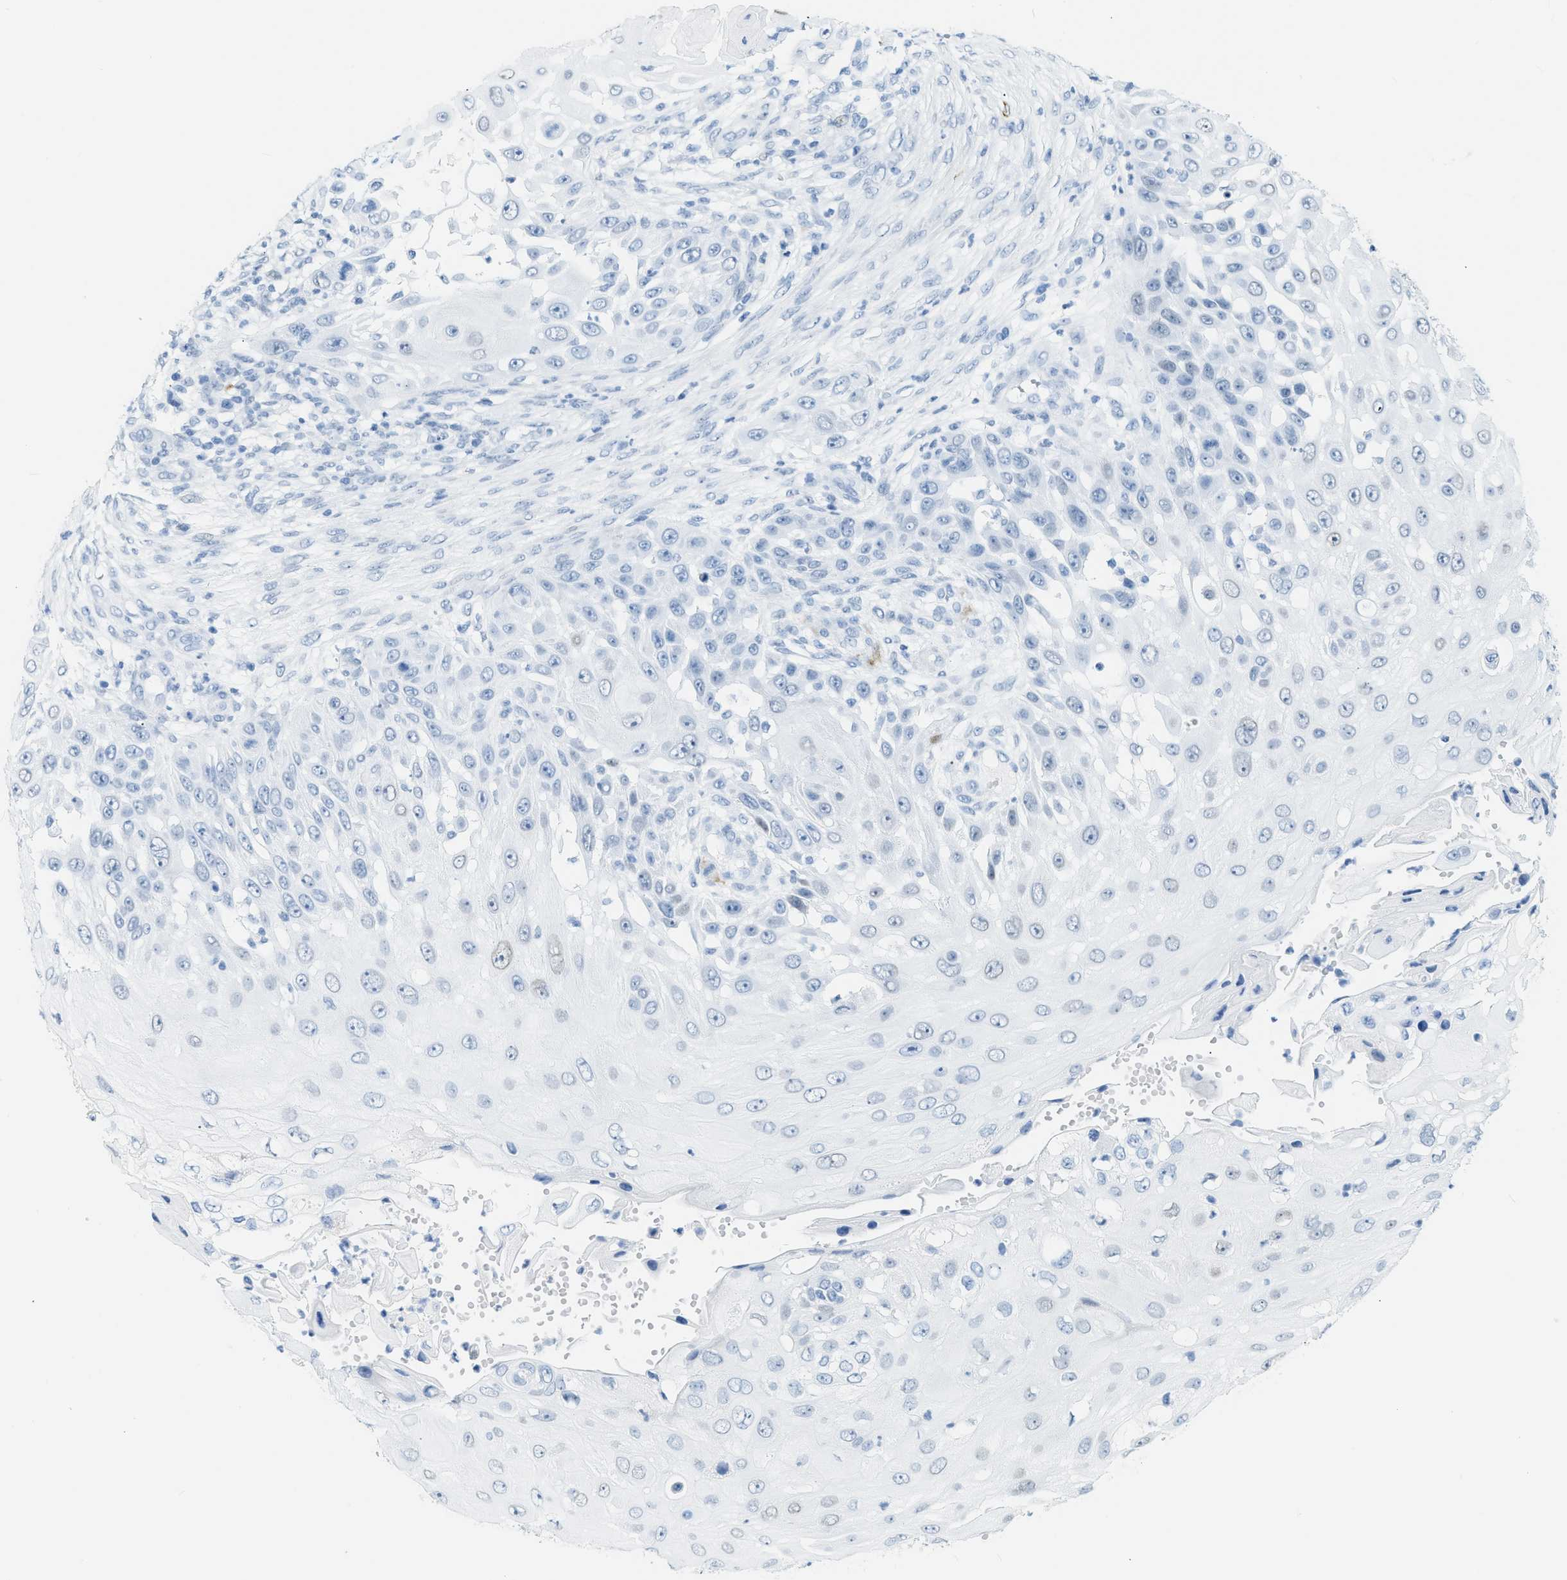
{"staining": {"intensity": "negative", "quantity": "none", "location": "none"}, "tissue": "skin cancer", "cell_type": "Tumor cells", "image_type": "cancer", "snomed": [{"axis": "morphology", "description": "Squamous cell carcinoma, NOS"}, {"axis": "topography", "description": "Skin"}], "caption": "DAB immunohistochemical staining of human squamous cell carcinoma (skin) shows no significant staining in tumor cells.", "gene": "DES", "patient": {"sex": "female", "age": 44}}